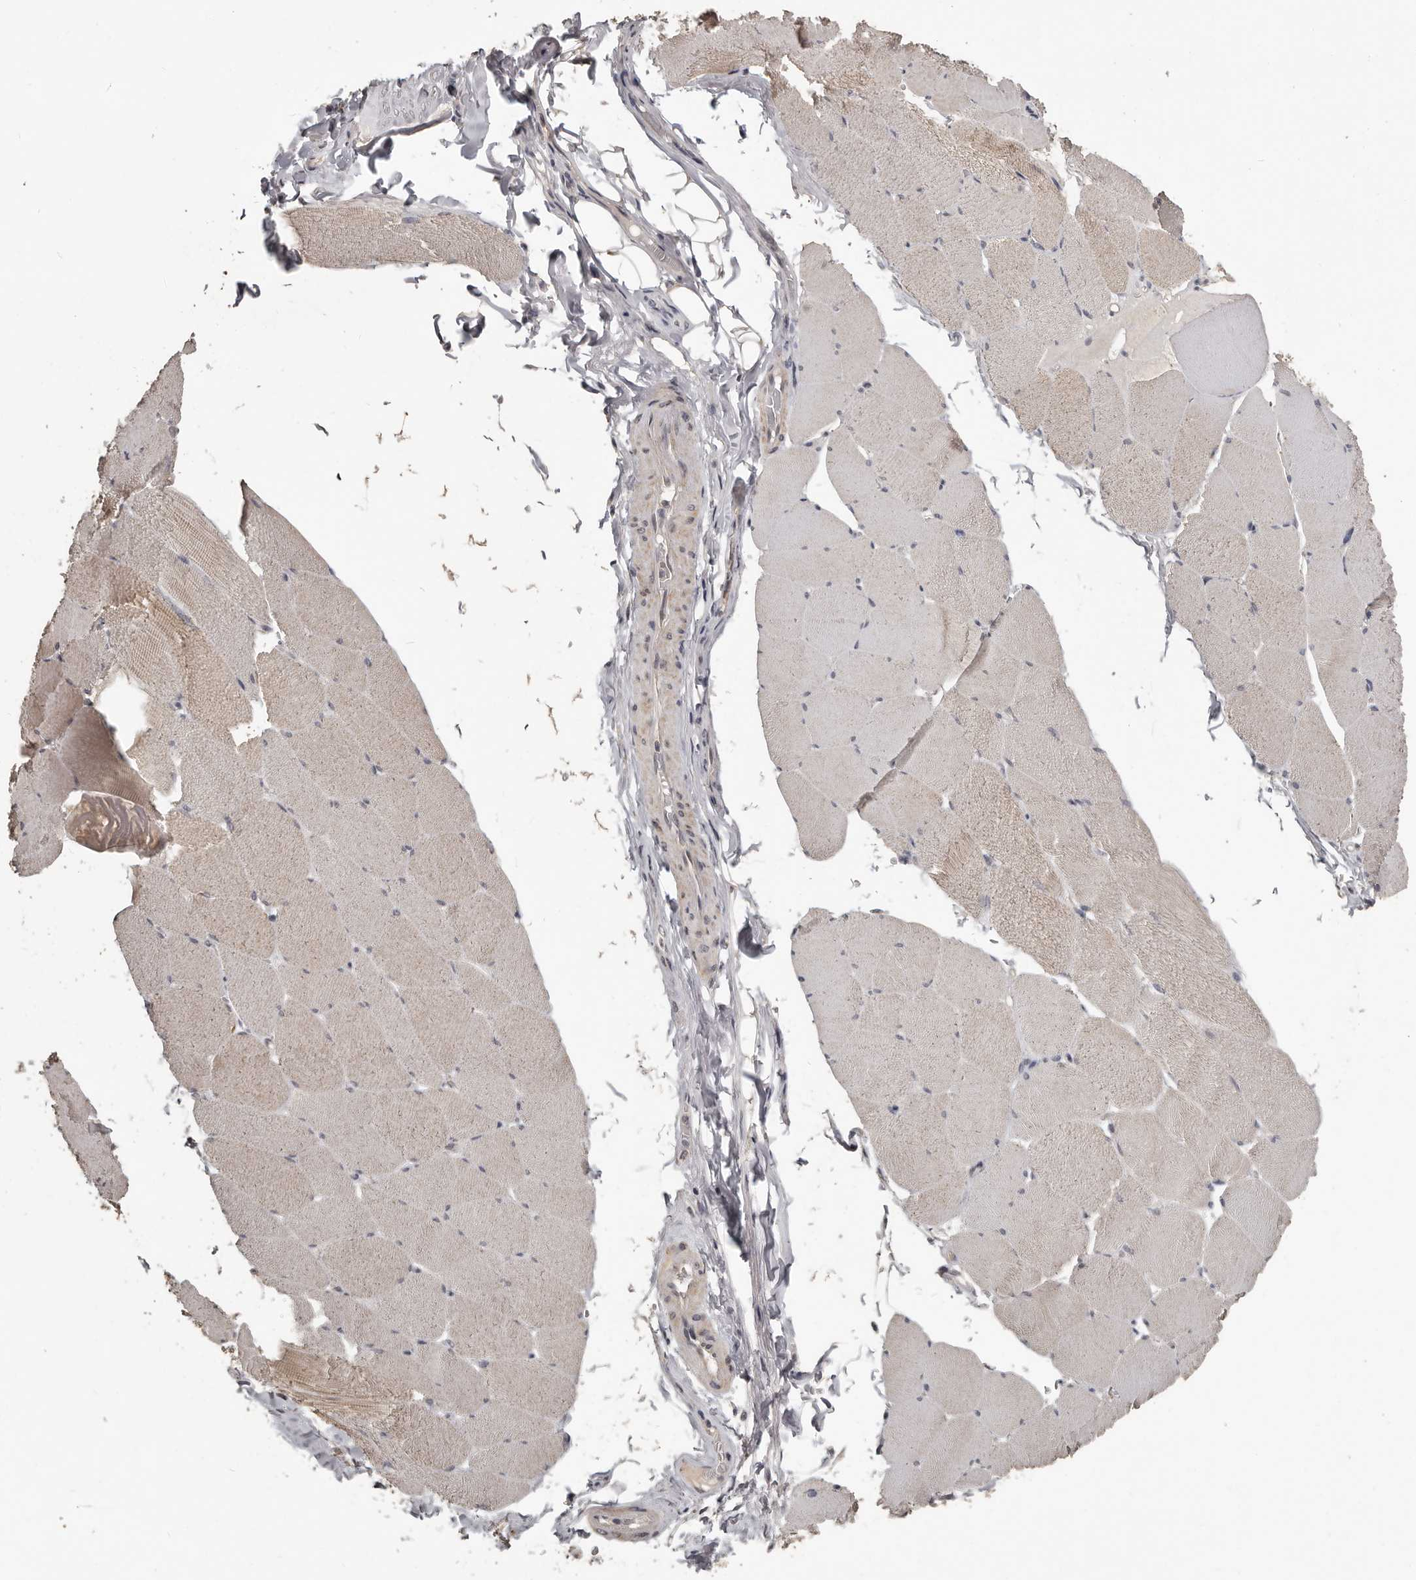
{"staining": {"intensity": "weak", "quantity": "<25%", "location": "cytoplasmic/membranous"}, "tissue": "skeletal muscle", "cell_type": "Myocytes", "image_type": "normal", "snomed": [{"axis": "morphology", "description": "Normal tissue, NOS"}, {"axis": "topography", "description": "Skeletal muscle"}], "caption": "There is no significant staining in myocytes of skeletal muscle. (Brightfield microscopy of DAB (3,3'-diaminobenzidine) IHC at high magnification).", "gene": "ZFP14", "patient": {"sex": "male", "age": 62}}